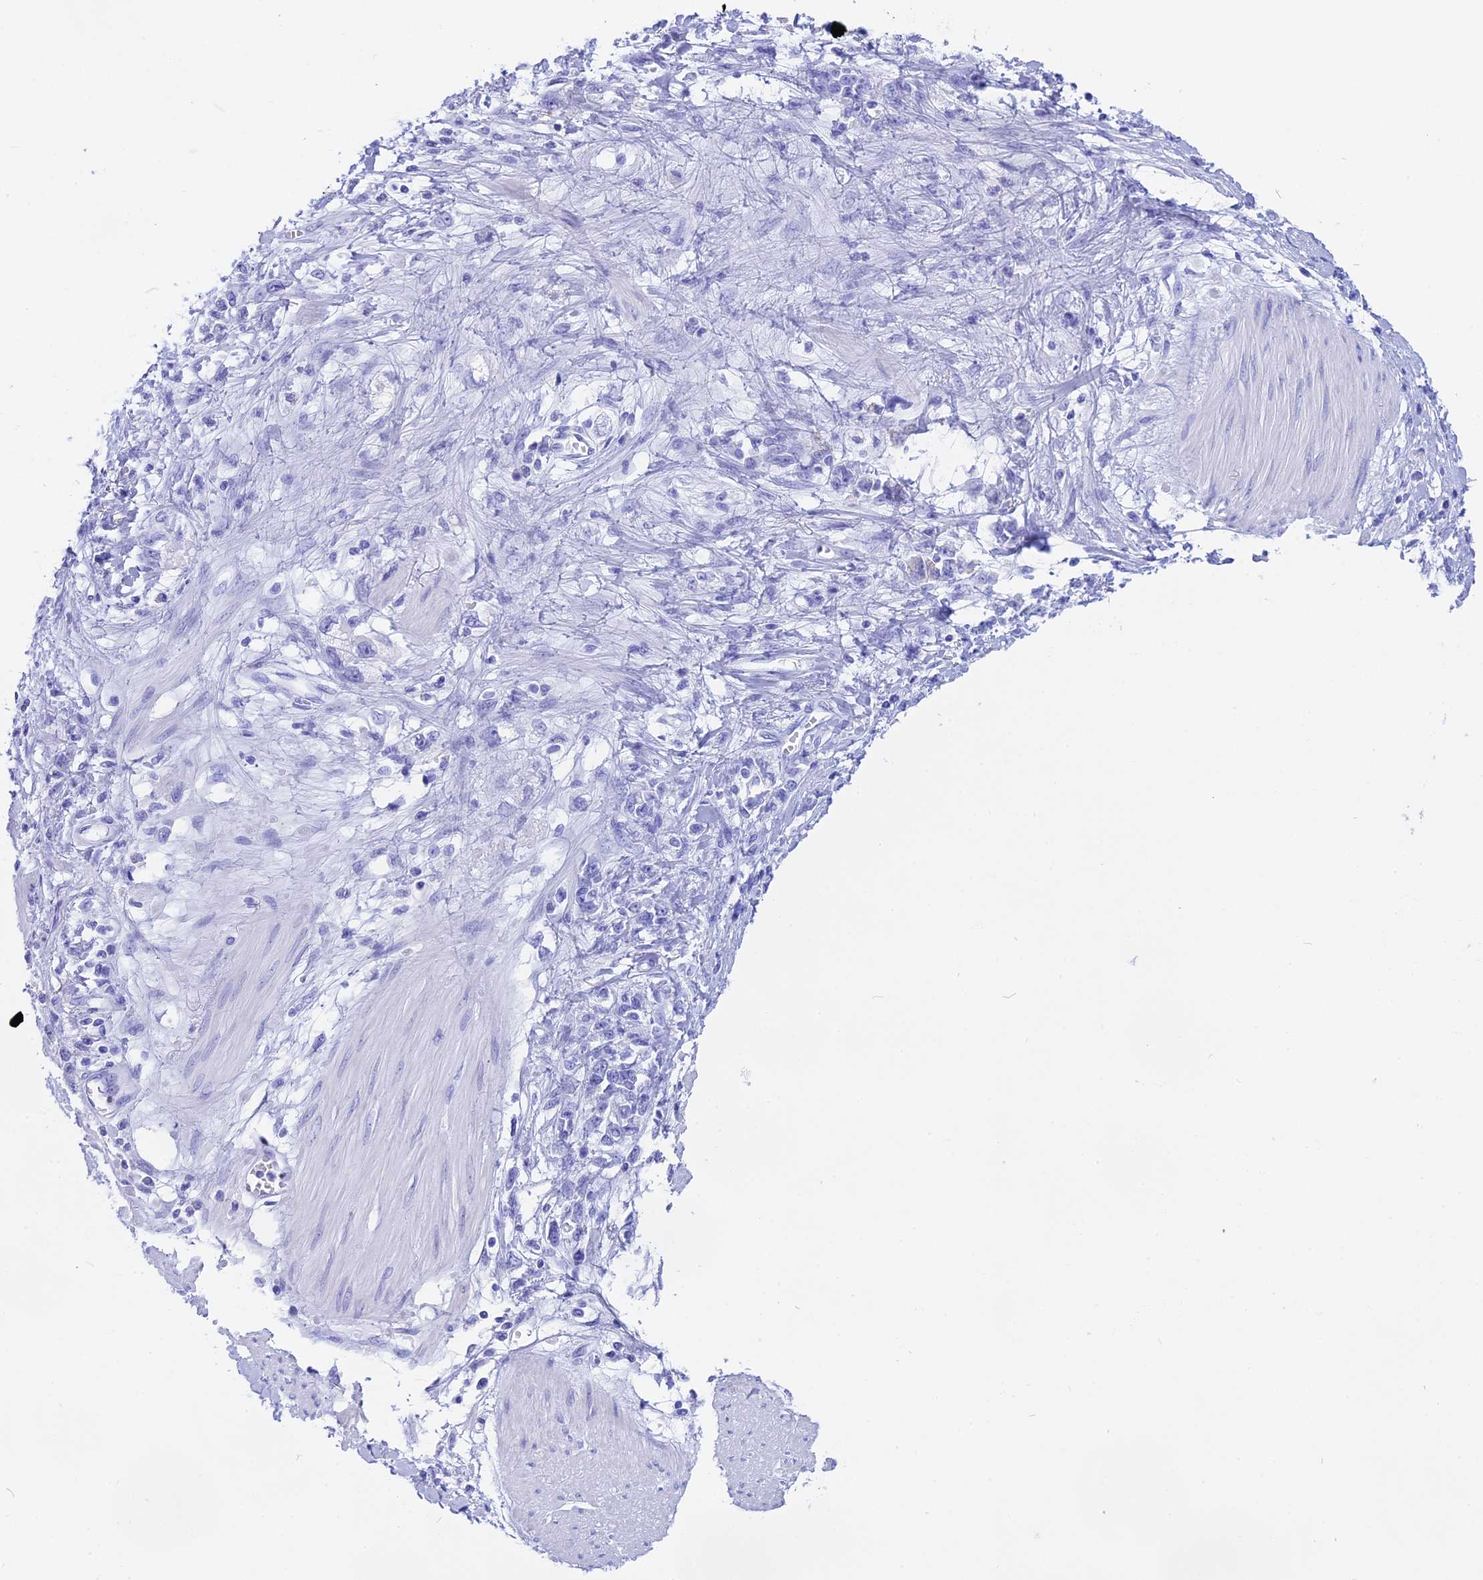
{"staining": {"intensity": "negative", "quantity": "none", "location": "none"}, "tissue": "stomach cancer", "cell_type": "Tumor cells", "image_type": "cancer", "snomed": [{"axis": "morphology", "description": "Adenocarcinoma, NOS"}, {"axis": "topography", "description": "Stomach"}], "caption": "Stomach cancer (adenocarcinoma) was stained to show a protein in brown. There is no significant staining in tumor cells. Nuclei are stained in blue.", "gene": "ISCA1", "patient": {"sex": "female", "age": 76}}